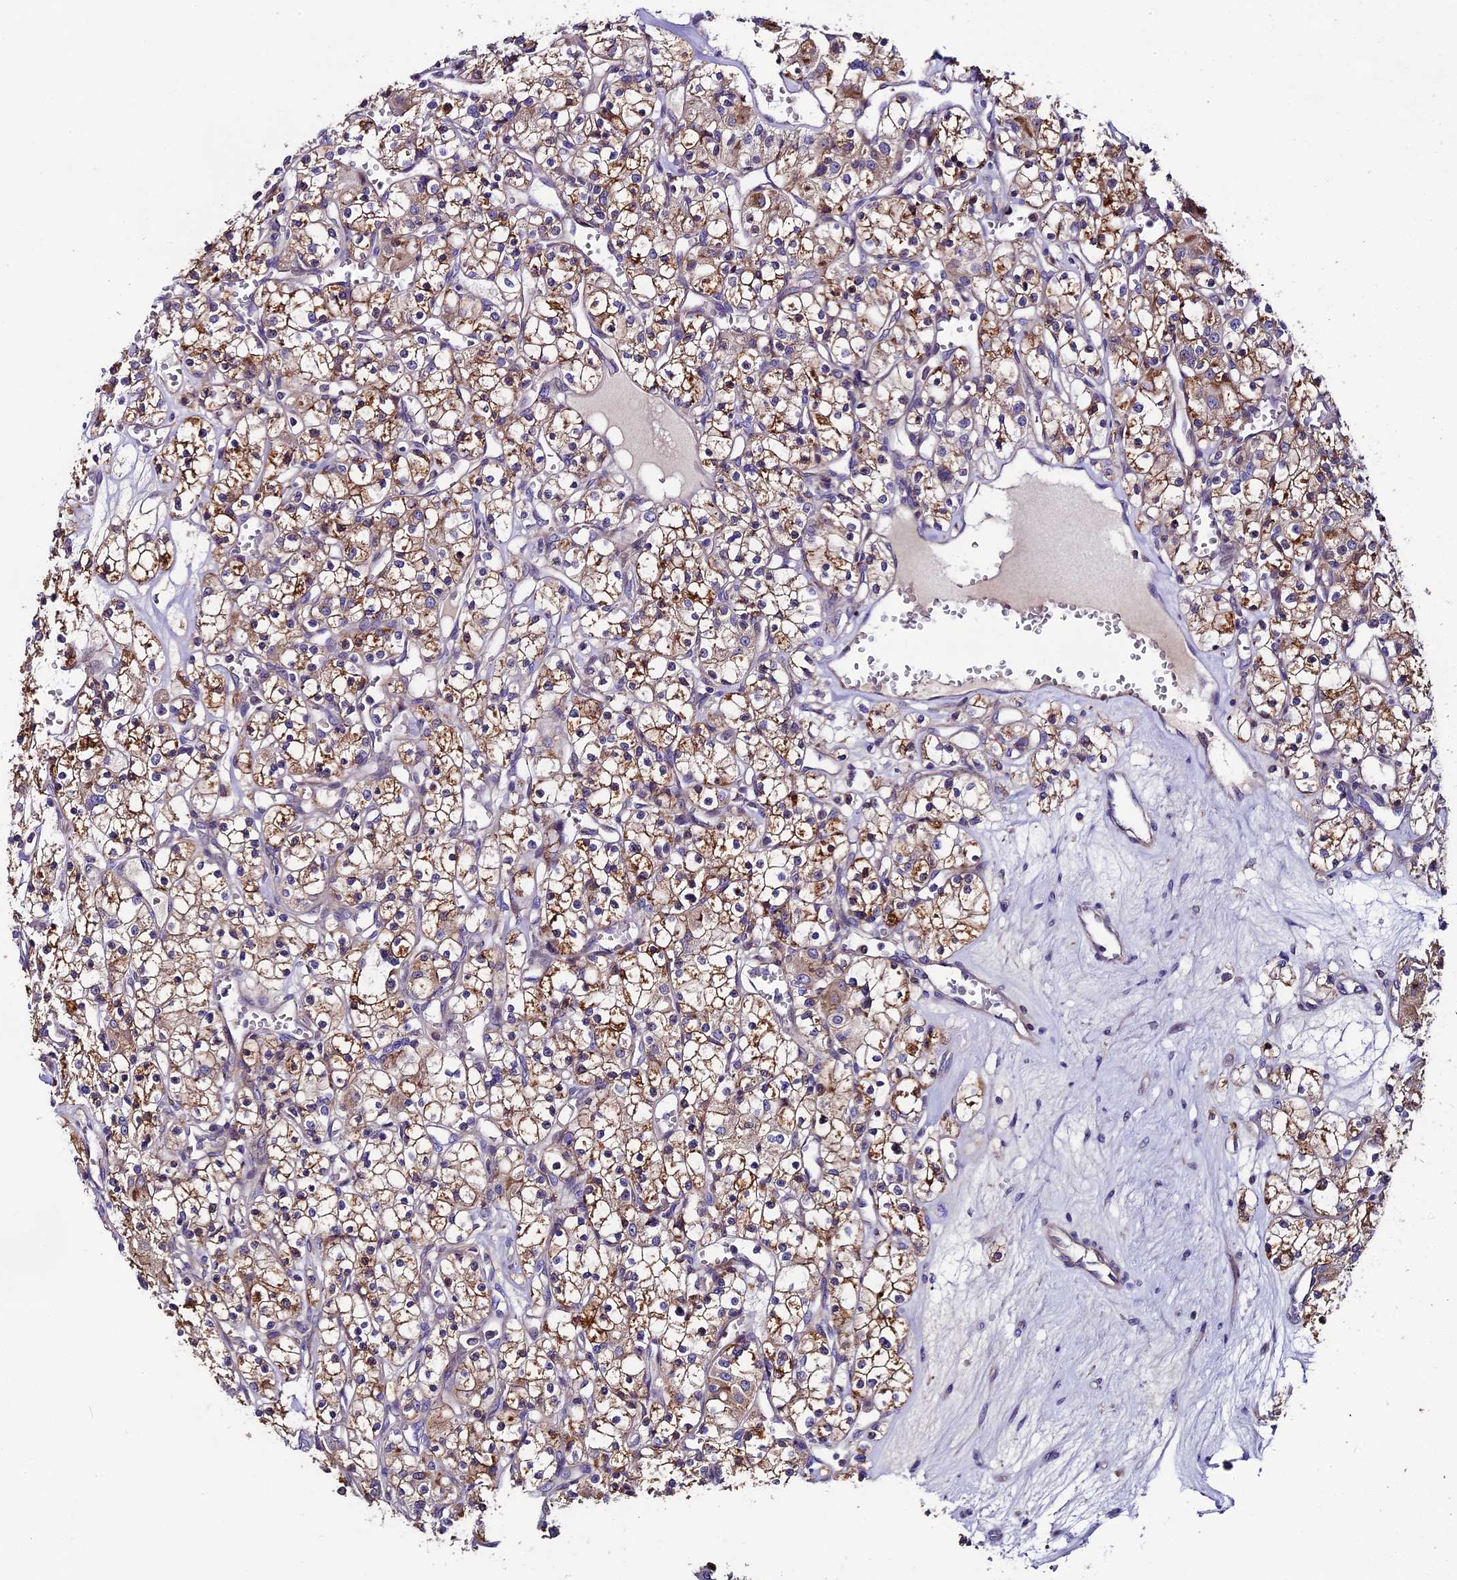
{"staining": {"intensity": "moderate", "quantity": "25%-75%", "location": "cytoplasmic/membranous"}, "tissue": "renal cancer", "cell_type": "Tumor cells", "image_type": "cancer", "snomed": [{"axis": "morphology", "description": "Adenocarcinoma, NOS"}, {"axis": "topography", "description": "Kidney"}], "caption": "Immunohistochemical staining of human adenocarcinoma (renal) shows moderate cytoplasmic/membranous protein positivity in approximately 25%-75% of tumor cells. (Stains: DAB (3,3'-diaminobenzidine) in brown, nuclei in blue, Microscopy: brightfield microscopy at high magnification).", "gene": "PIGU", "patient": {"sex": "female", "age": 59}}